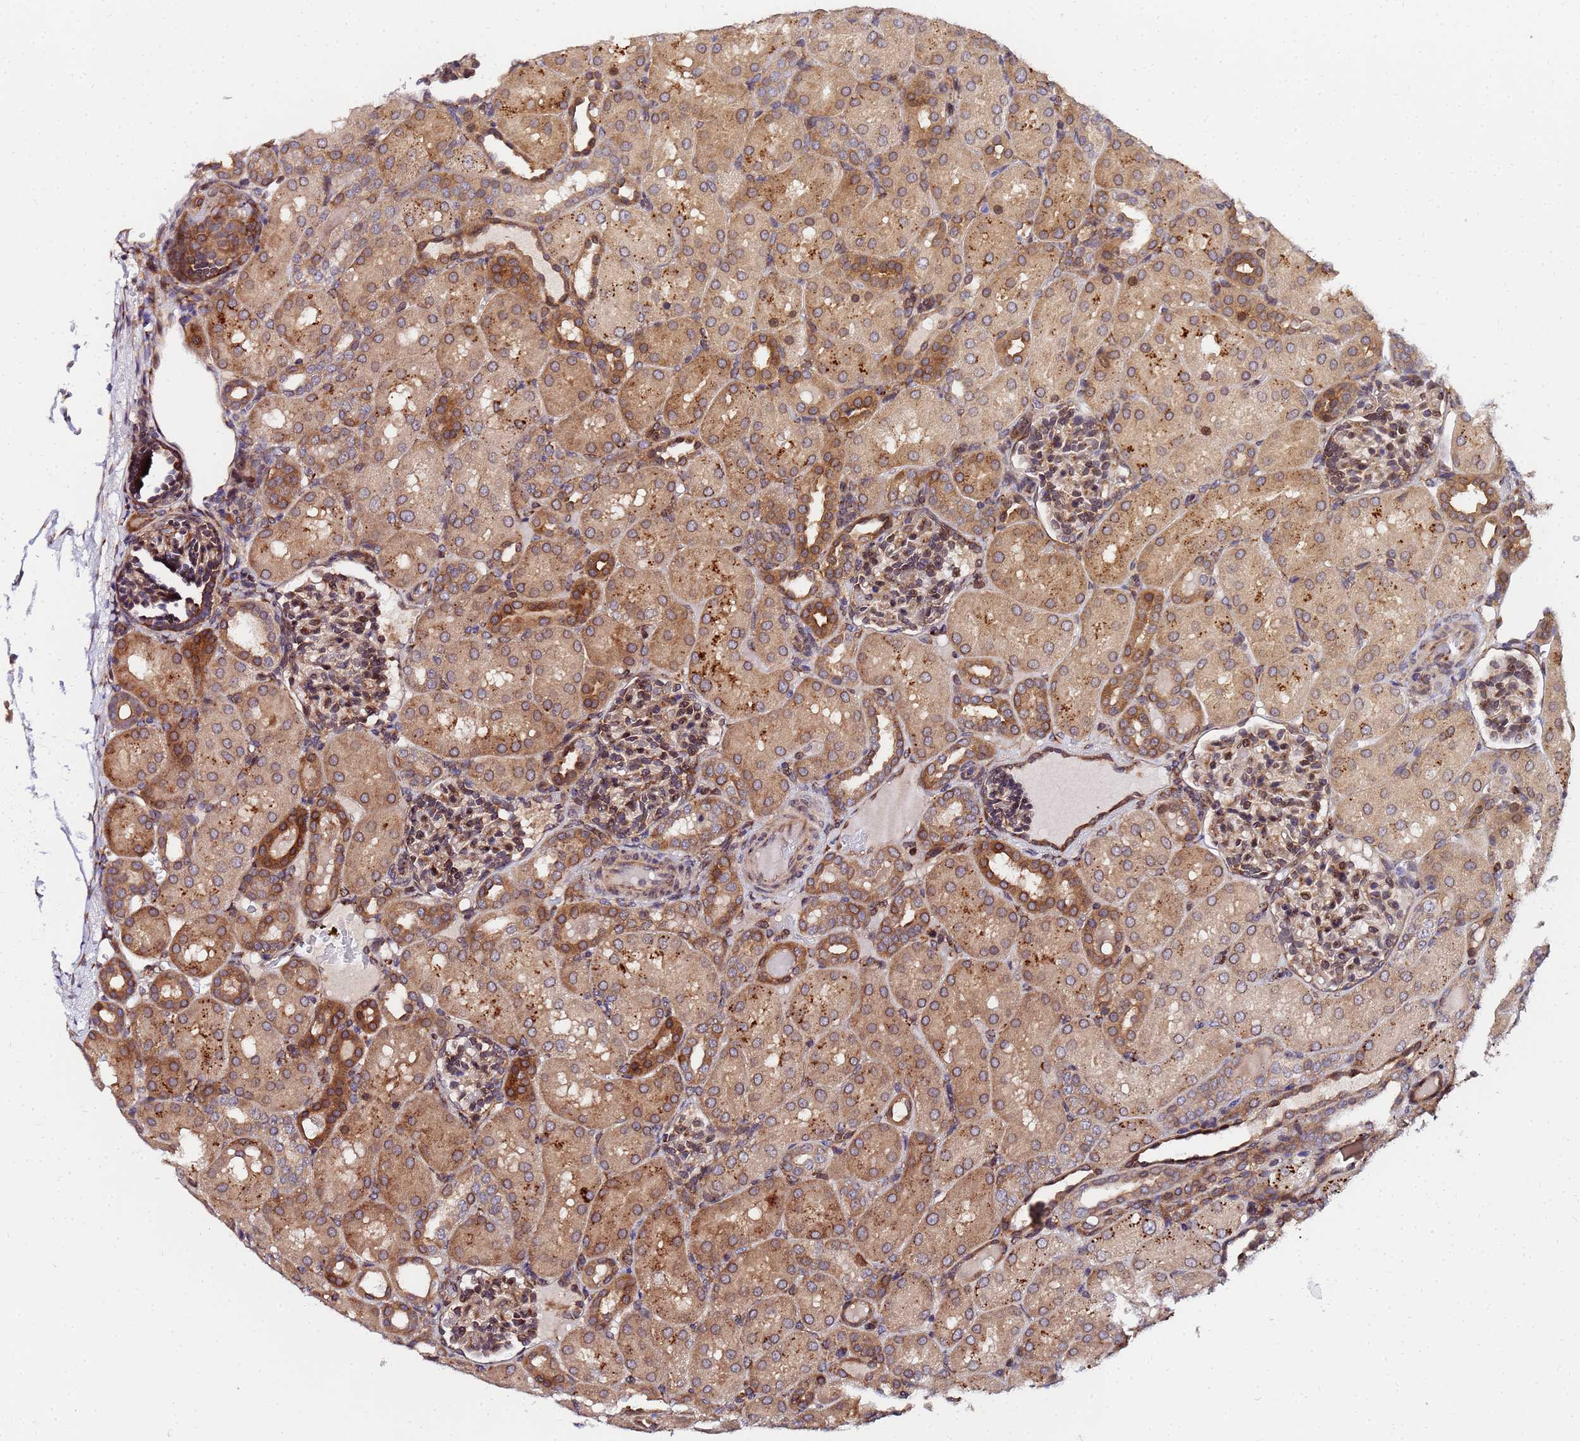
{"staining": {"intensity": "moderate", "quantity": ">75%", "location": "cytoplasmic/membranous,nuclear"}, "tissue": "kidney", "cell_type": "Cells in glomeruli", "image_type": "normal", "snomed": [{"axis": "morphology", "description": "Normal tissue, NOS"}, {"axis": "topography", "description": "Kidney"}], "caption": "A photomicrograph showing moderate cytoplasmic/membranous,nuclear positivity in about >75% of cells in glomeruli in normal kidney, as visualized by brown immunohistochemical staining.", "gene": "UNC93B1", "patient": {"sex": "male", "age": 1}}